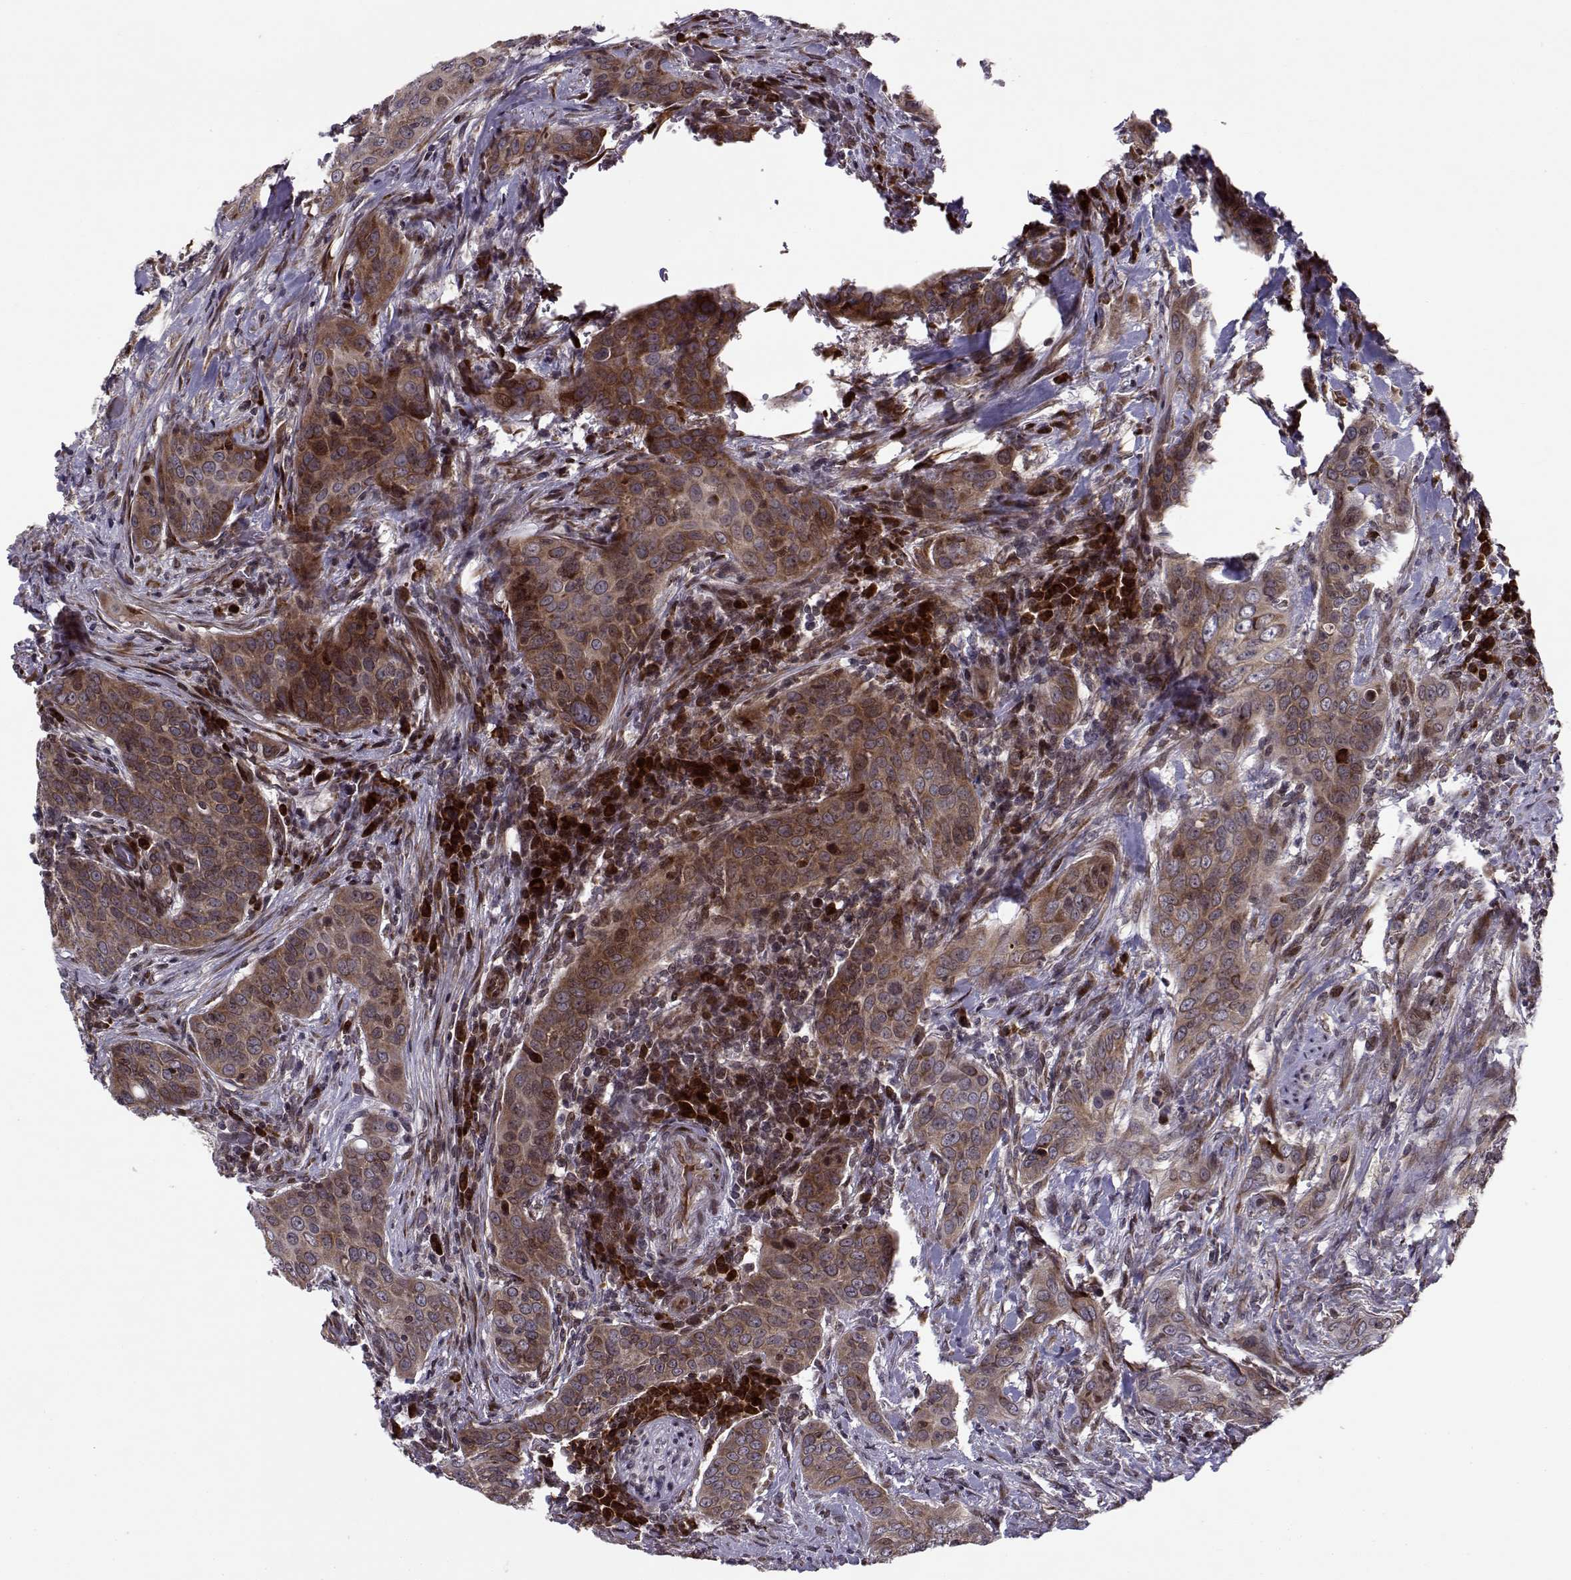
{"staining": {"intensity": "strong", "quantity": ">75%", "location": "cytoplasmic/membranous"}, "tissue": "urothelial cancer", "cell_type": "Tumor cells", "image_type": "cancer", "snomed": [{"axis": "morphology", "description": "Urothelial carcinoma, High grade"}, {"axis": "topography", "description": "Urinary bladder"}], "caption": "IHC of urothelial cancer exhibits high levels of strong cytoplasmic/membranous staining in about >75% of tumor cells. (Brightfield microscopy of DAB IHC at high magnification).", "gene": "RPL31", "patient": {"sex": "male", "age": 82}}